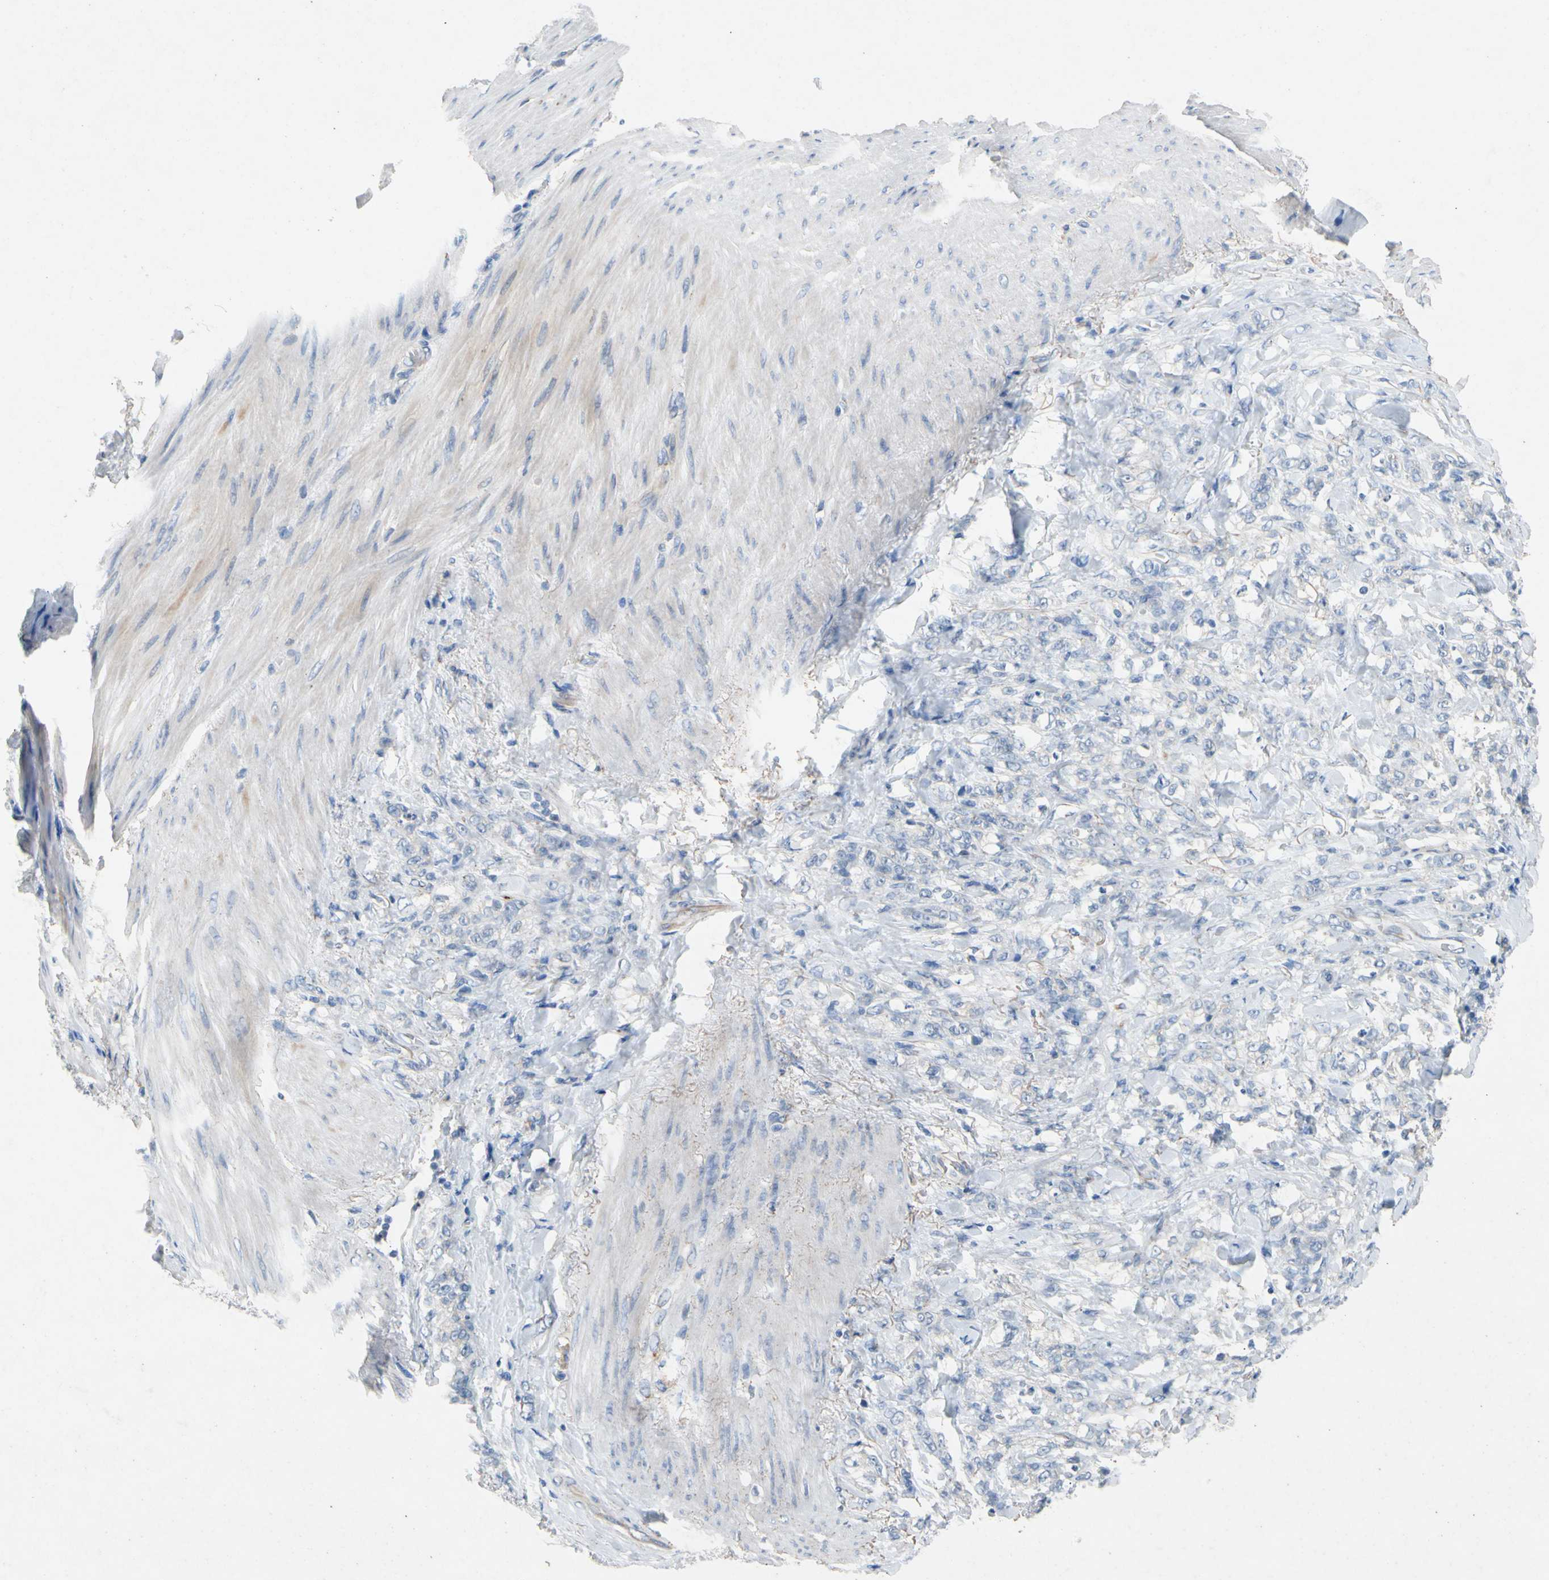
{"staining": {"intensity": "negative", "quantity": "none", "location": "none"}, "tissue": "stomach cancer", "cell_type": "Tumor cells", "image_type": "cancer", "snomed": [{"axis": "morphology", "description": "Adenocarcinoma, NOS"}, {"axis": "topography", "description": "Stomach"}], "caption": "IHC photomicrograph of neoplastic tissue: adenocarcinoma (stomach) stained with DAB (3,3'-diaminobenzidine) demonstrates no significant protein expression in tumor cells.", "gene": "GASK1B", "patient": {"sex": "male", "age": 82}}